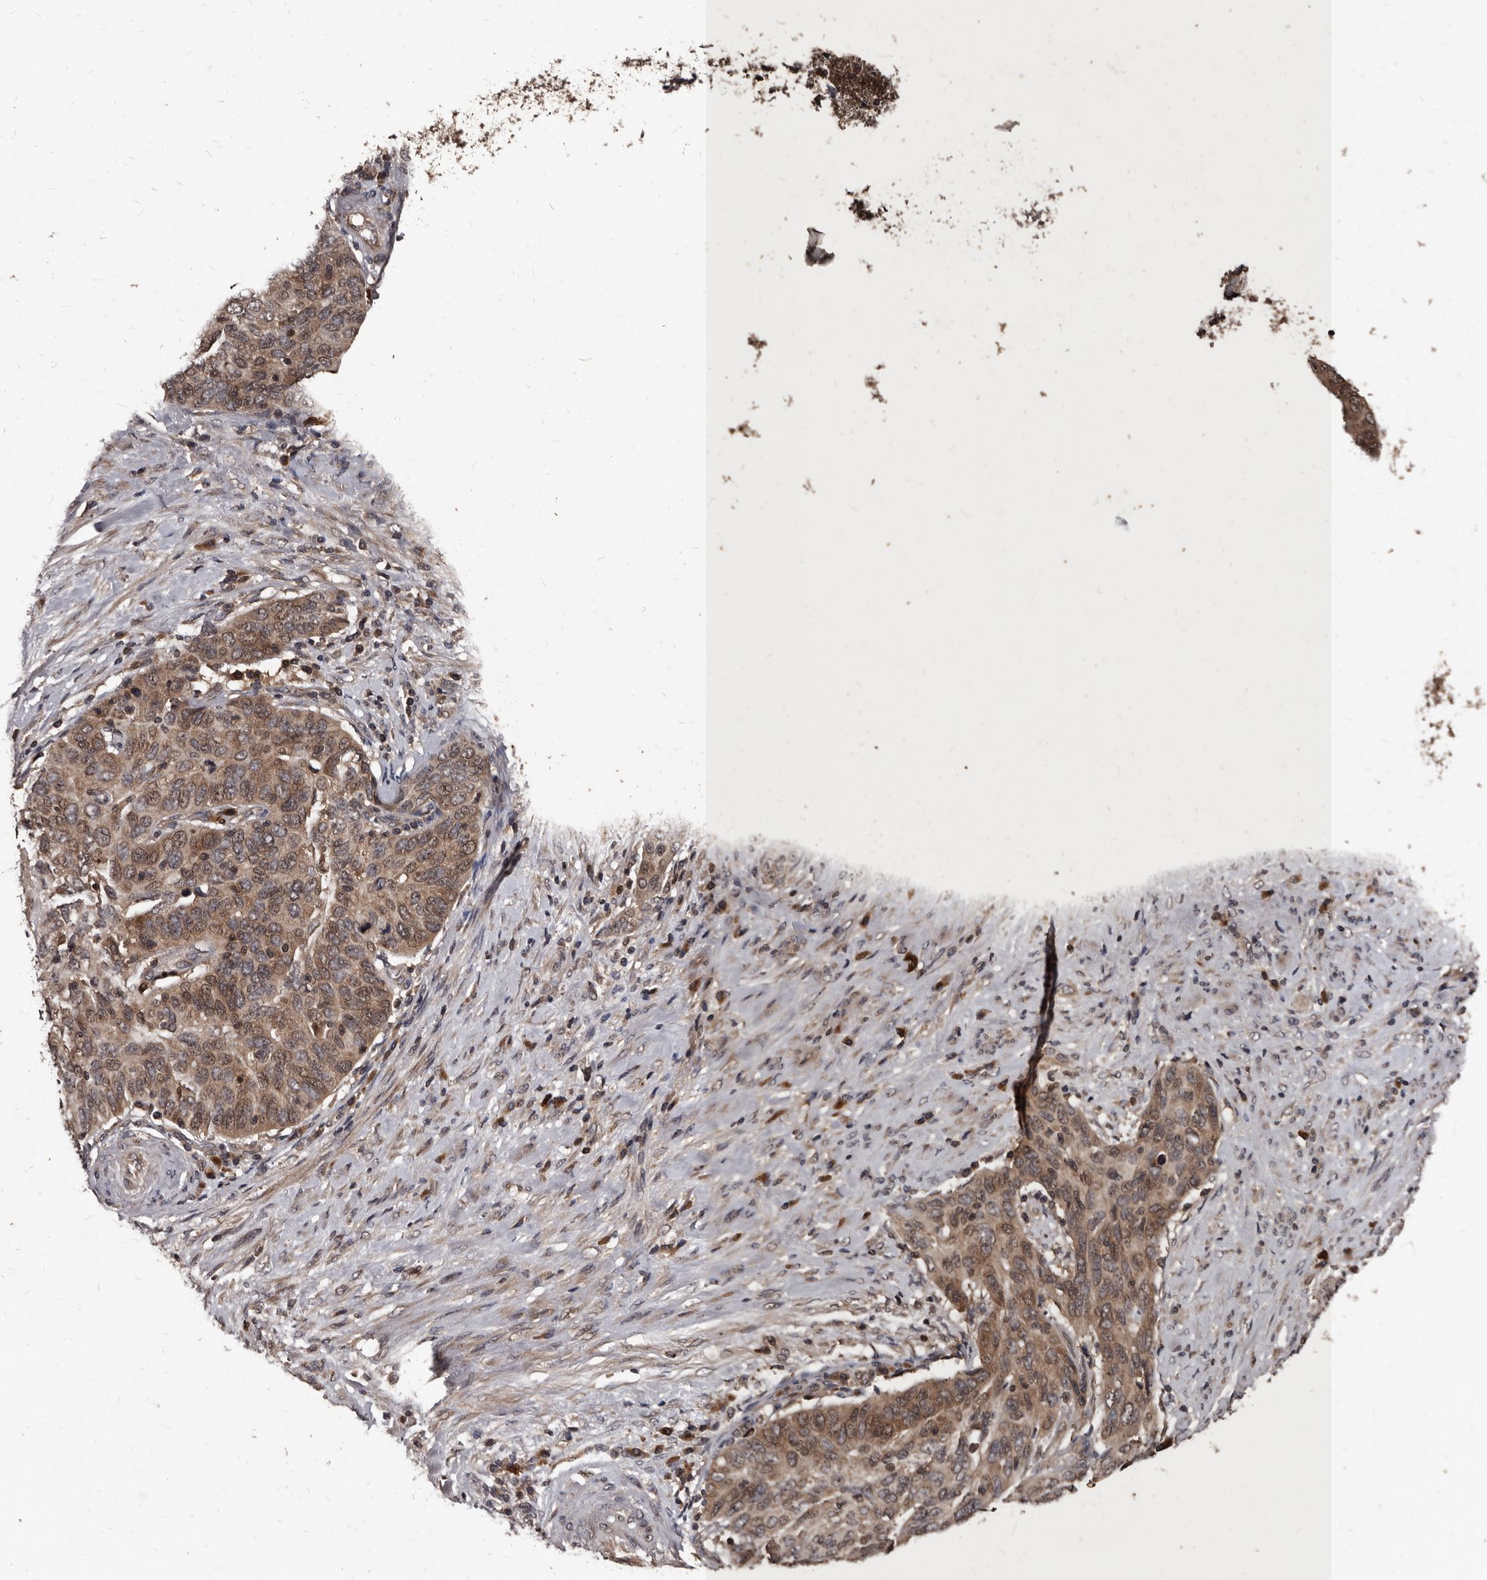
{"staining": {"intensity": "moderate", "quantity": ">75%", "location": "cytoplasmic/membranous"}, "tissue": "cervical cancer", "cell_type": "Tumor cells", "image_type": "cancer", "snomed": [{"axis": "morphology", "description": "Squamous cell carcinoma, NOS"}, {"axis": "topography", "description": "Cervix"}], "caption": "Cervical squamous cell carcinoma tissue reveals moderate cytoplasmic/membranous positivity in about >75% of tumor cells, visualized by immunohistochemistry.", "gene": "PMVK", "patient": {"sex": "female", "age": 60}}